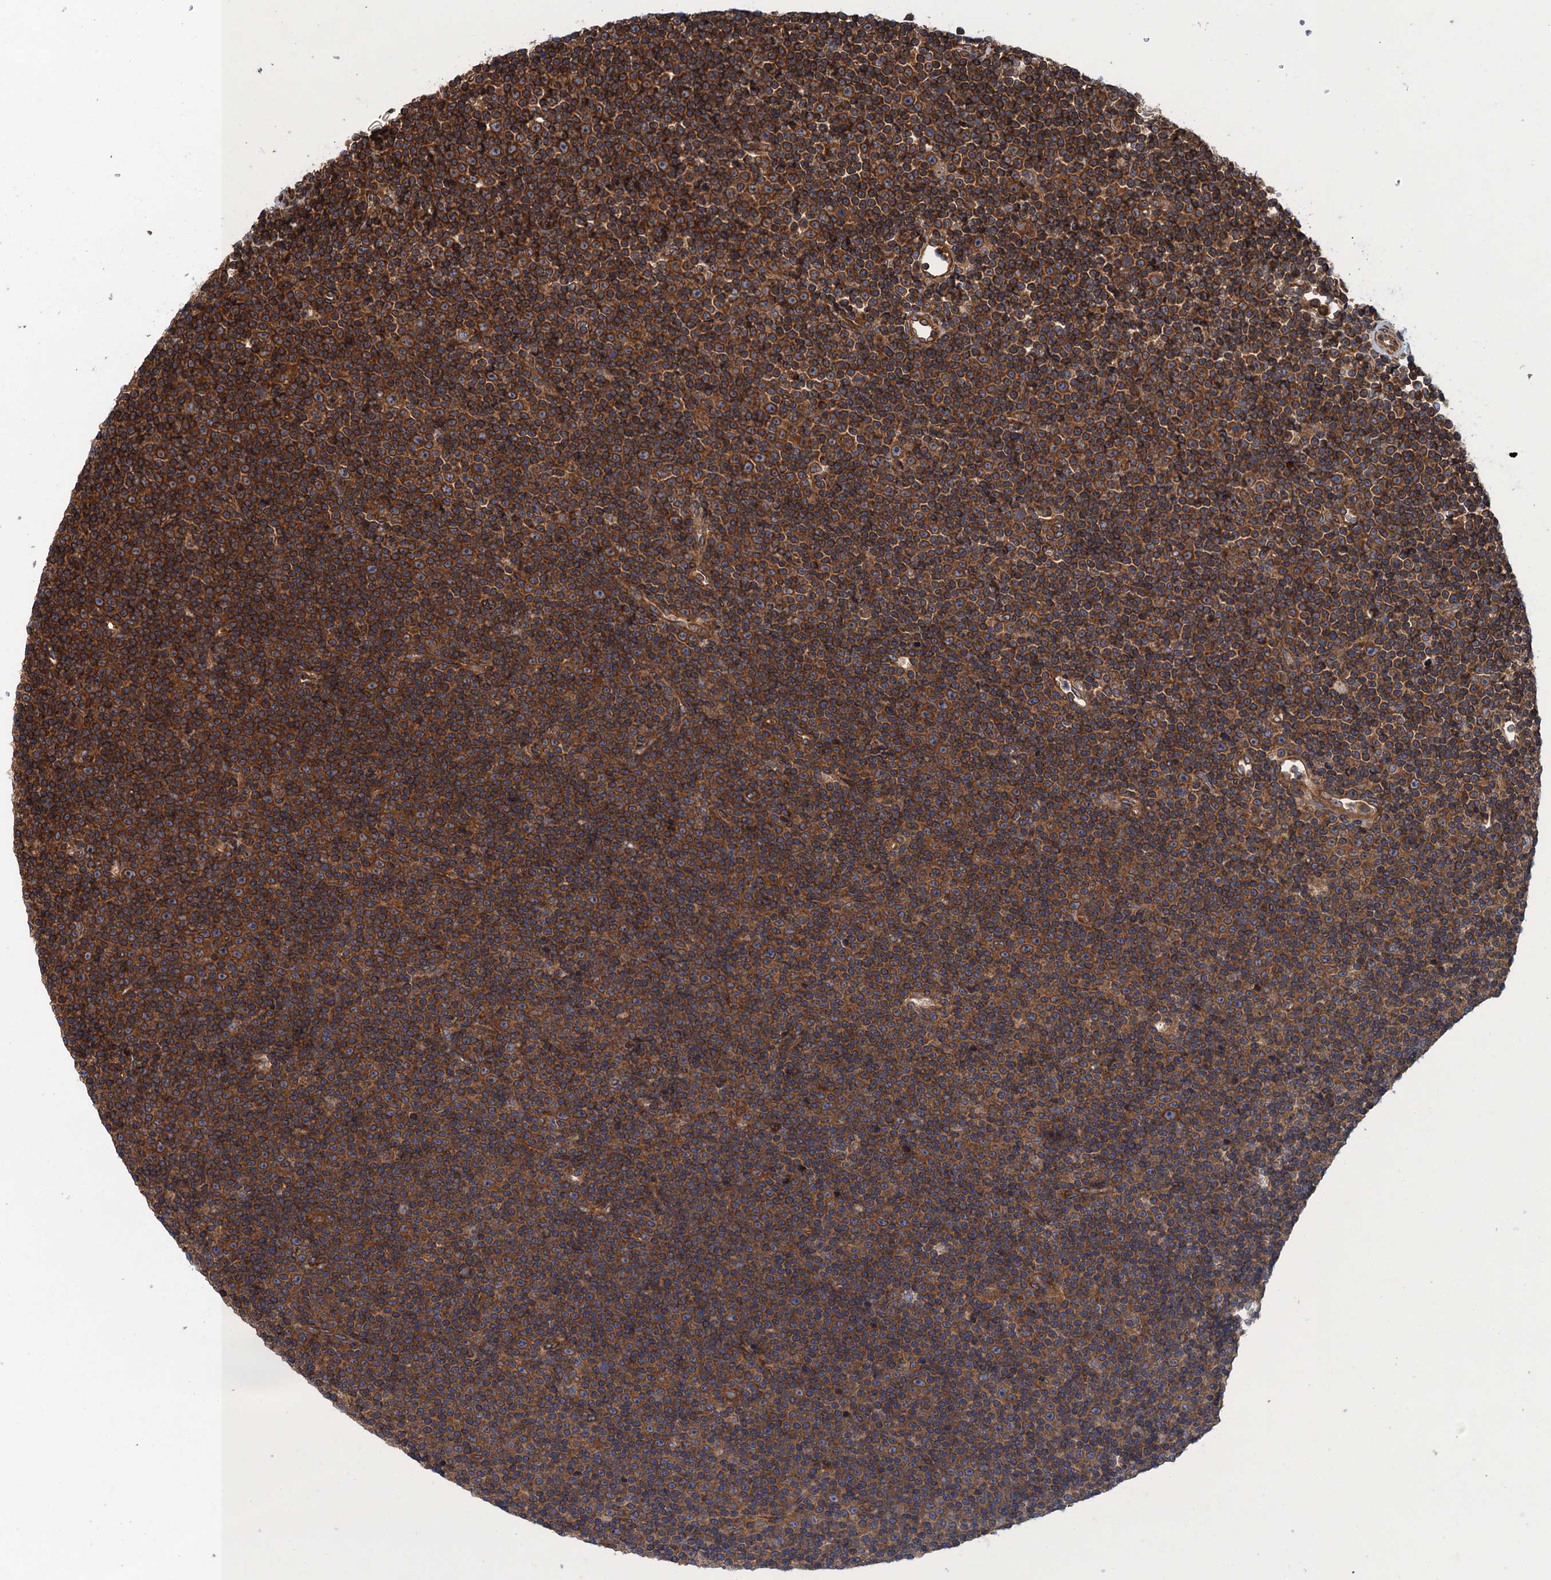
{"staining": {"intensity": "strong", "quantity": ">75%", "location": "cytoplasmic/membranous"}, "tissue": "lymphoma", "cell_type": "Tumor cells", "image_type": "cancer", "snomed": [{"axis": "morphology", "description": "Malignant lymphoma, non-Hodgkin's type, Low grade"}, {"axis": "topography", "description": "Lymph node"}], "caption": "Immunohistochemistry (IHC) of lymphoma demonstrates high levels of strong cytoplasmic/membranous positivity in about >75% of tumor cells.", "gene": "MDM1", "patient": {"sex": "female", "age": 67}}